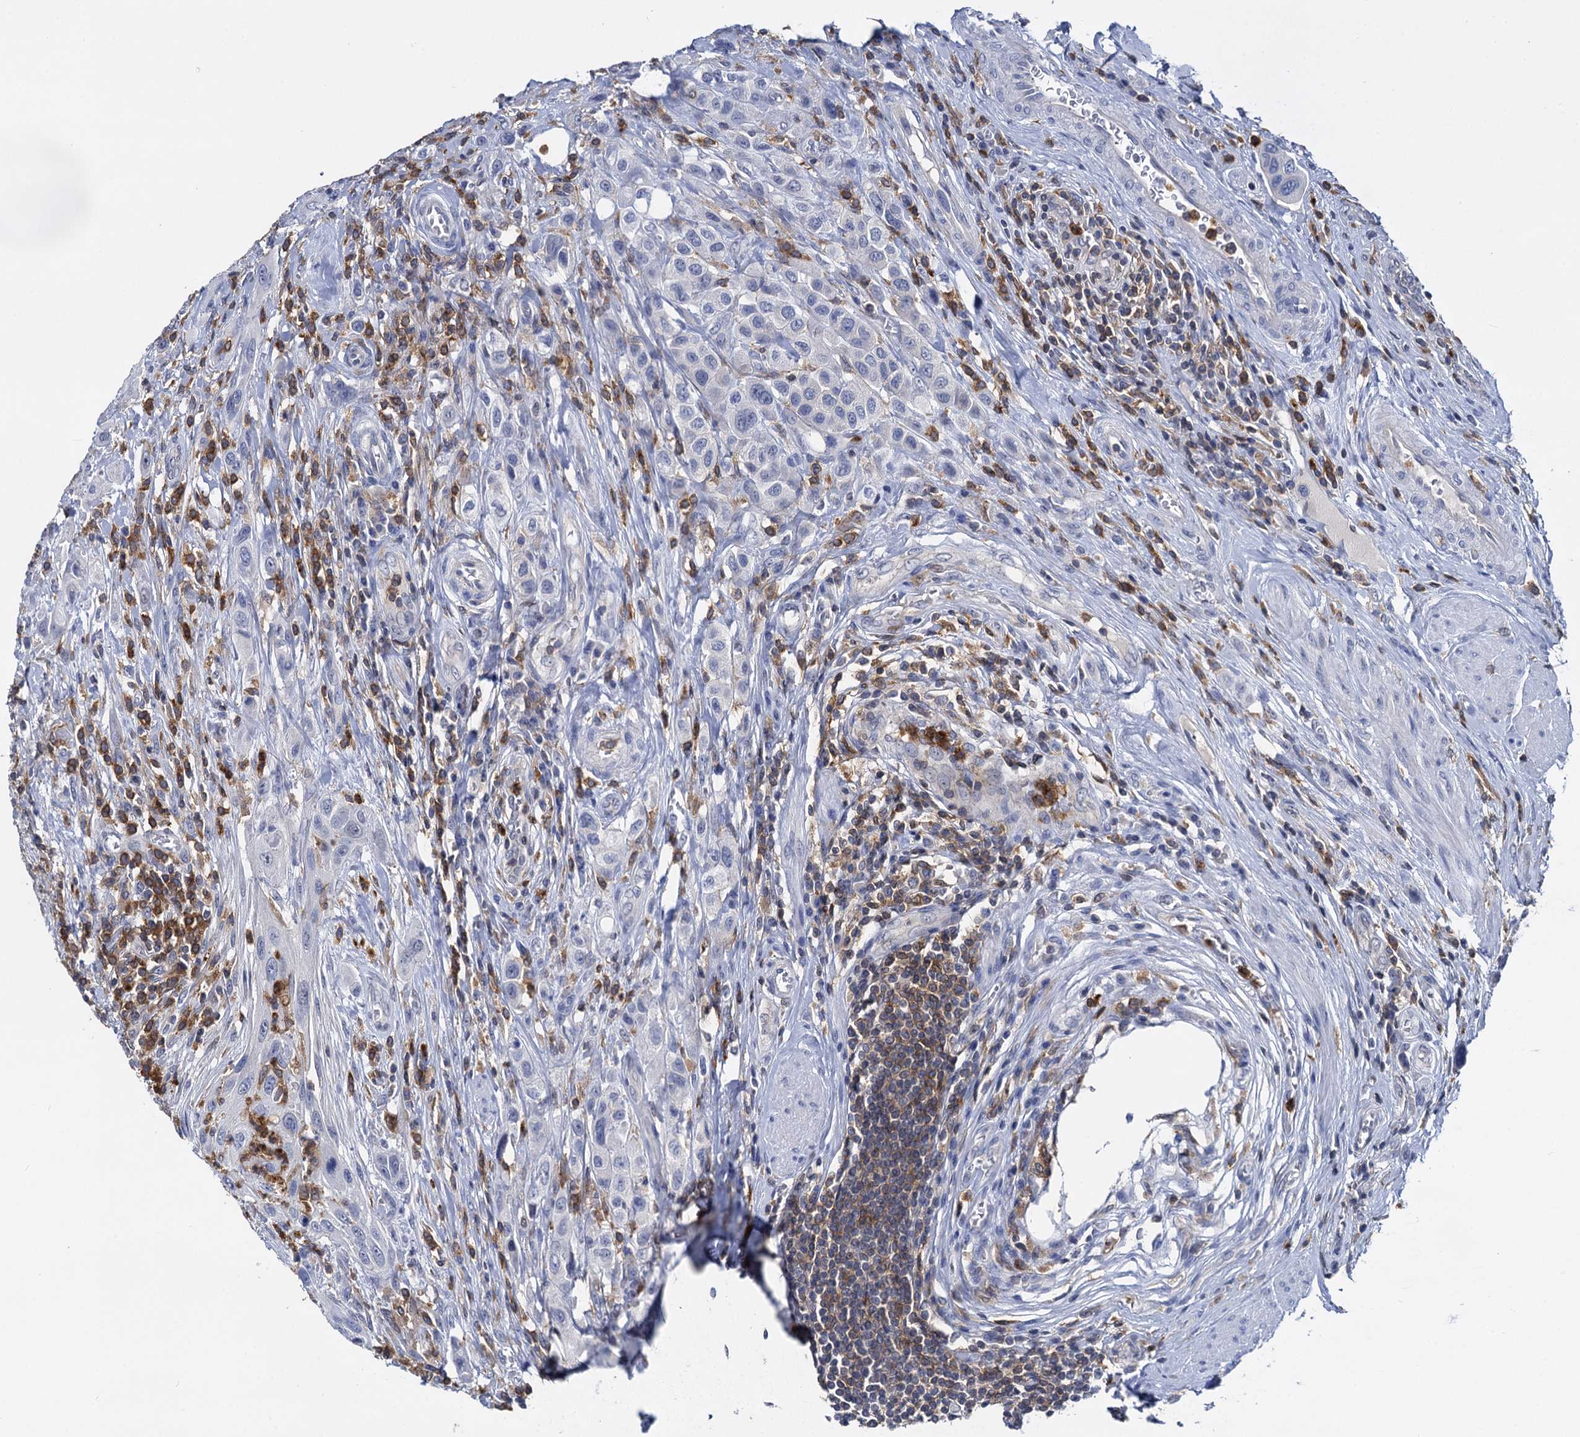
{"staining": {"intensity": "negative", "quantity": "none", "location": "none"}, "tissue": "urothelial cancer", "cell_type": "Tumor cells", "image_type": "cancer", "snomed": [{"axis": "morphology", "description": "Urothelial carcinoma, High grade"}, {"axis": "topography", "description": "Urinary bladder"}], "caption": "Tumor cells show no significant protein staining in high-grade urothelial carcinoma.", "gene": "RHOG", "patient": {"sex": "male", "age": 50}}